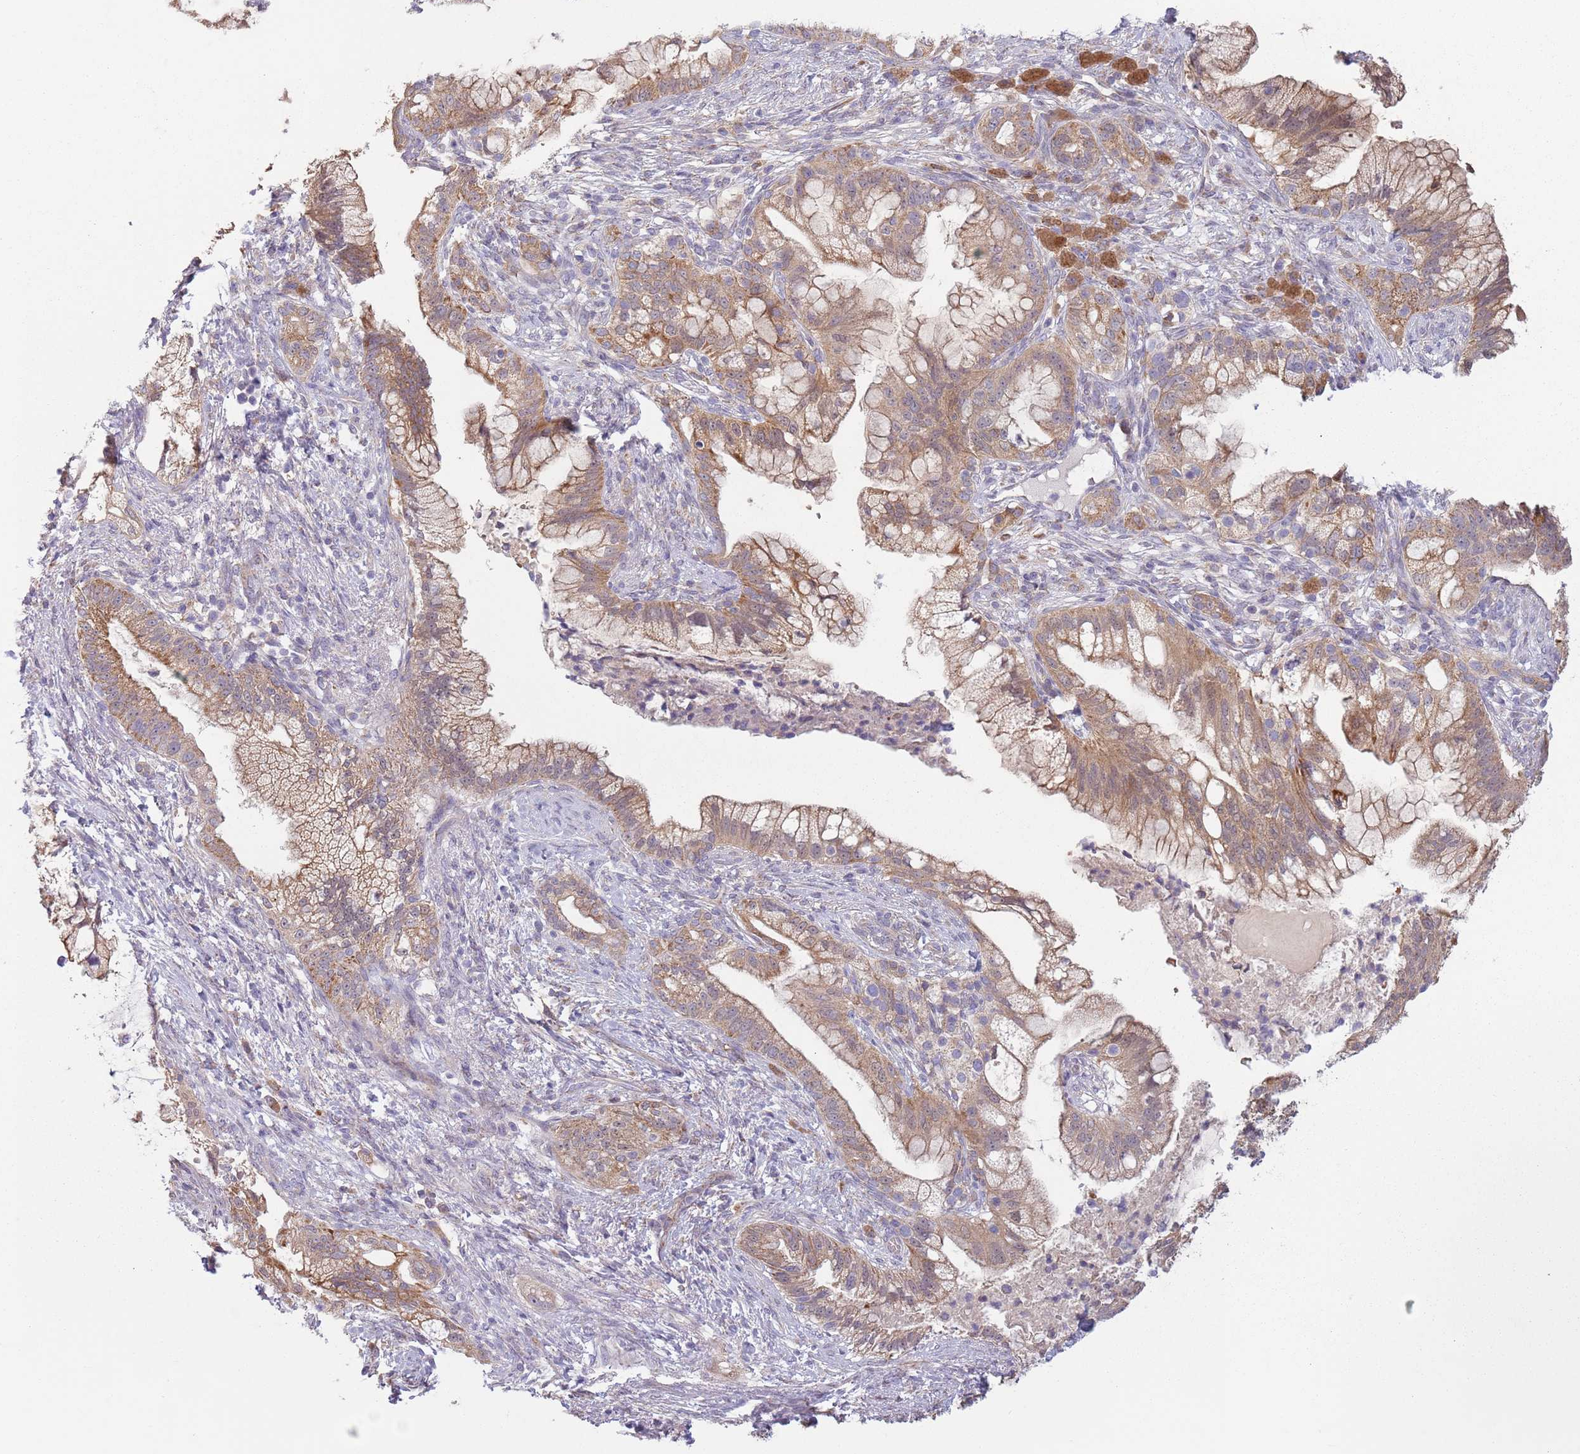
{"staining": {"intensity": "moderate", "quantity": ">75%", "location": "cytoplasmic/membranous"}, "tissue": "pancreatic cancer", "cell_type": "Tumor cells", "image_type": "cancer", "snomed": [{"axis": "morphology", "description": "Adenocarcinoma, NOS"}, {"axis": "topography", "description": "Pancreas"}], "caption": "Pancreatic cancer (adenocarcinoma) stained for a protein displays moderate cytoplasmic/membranous positivity in tumor cells.", "gene": "COQ5", "patient": {"sex": "male", "age": 44}}